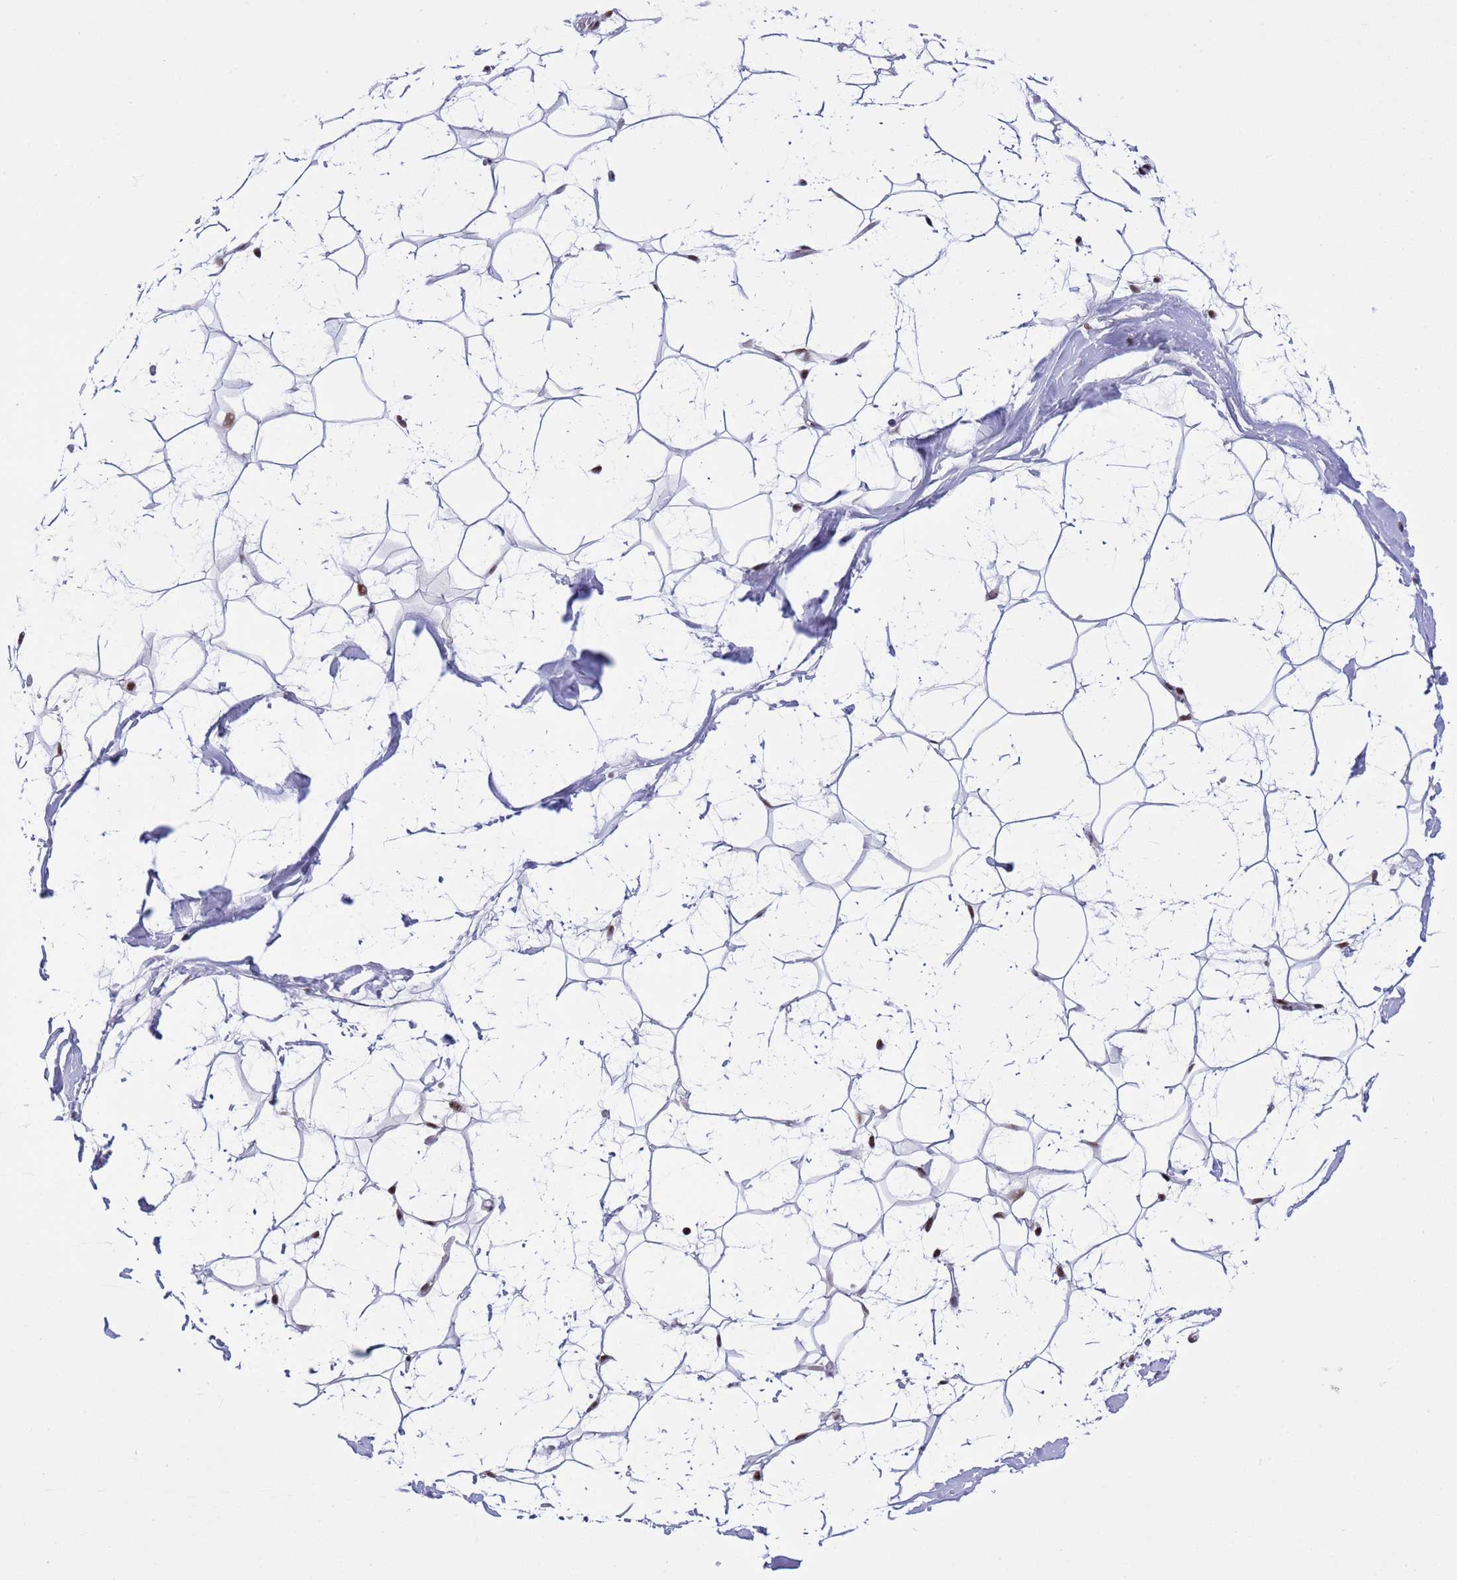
{"staining": {"intensity": "moderate", "quantity": "<25%", "location": "nuclear"}, "tissue": "adipose tissue", "cell_type": "Adipocytes", "image_type": "normal", "snomed": [{"axis": "morphology", "description": "Normal tissue, NOS"}, {"axis": "topography", "description": "Breast"}], "caption": "A low amount of moderate nuclear staining is identified in about <25% of adipocytes in normal adipose tissue.", "gene": "THOC2", "patient": {"sex": "female", "age": 26}}